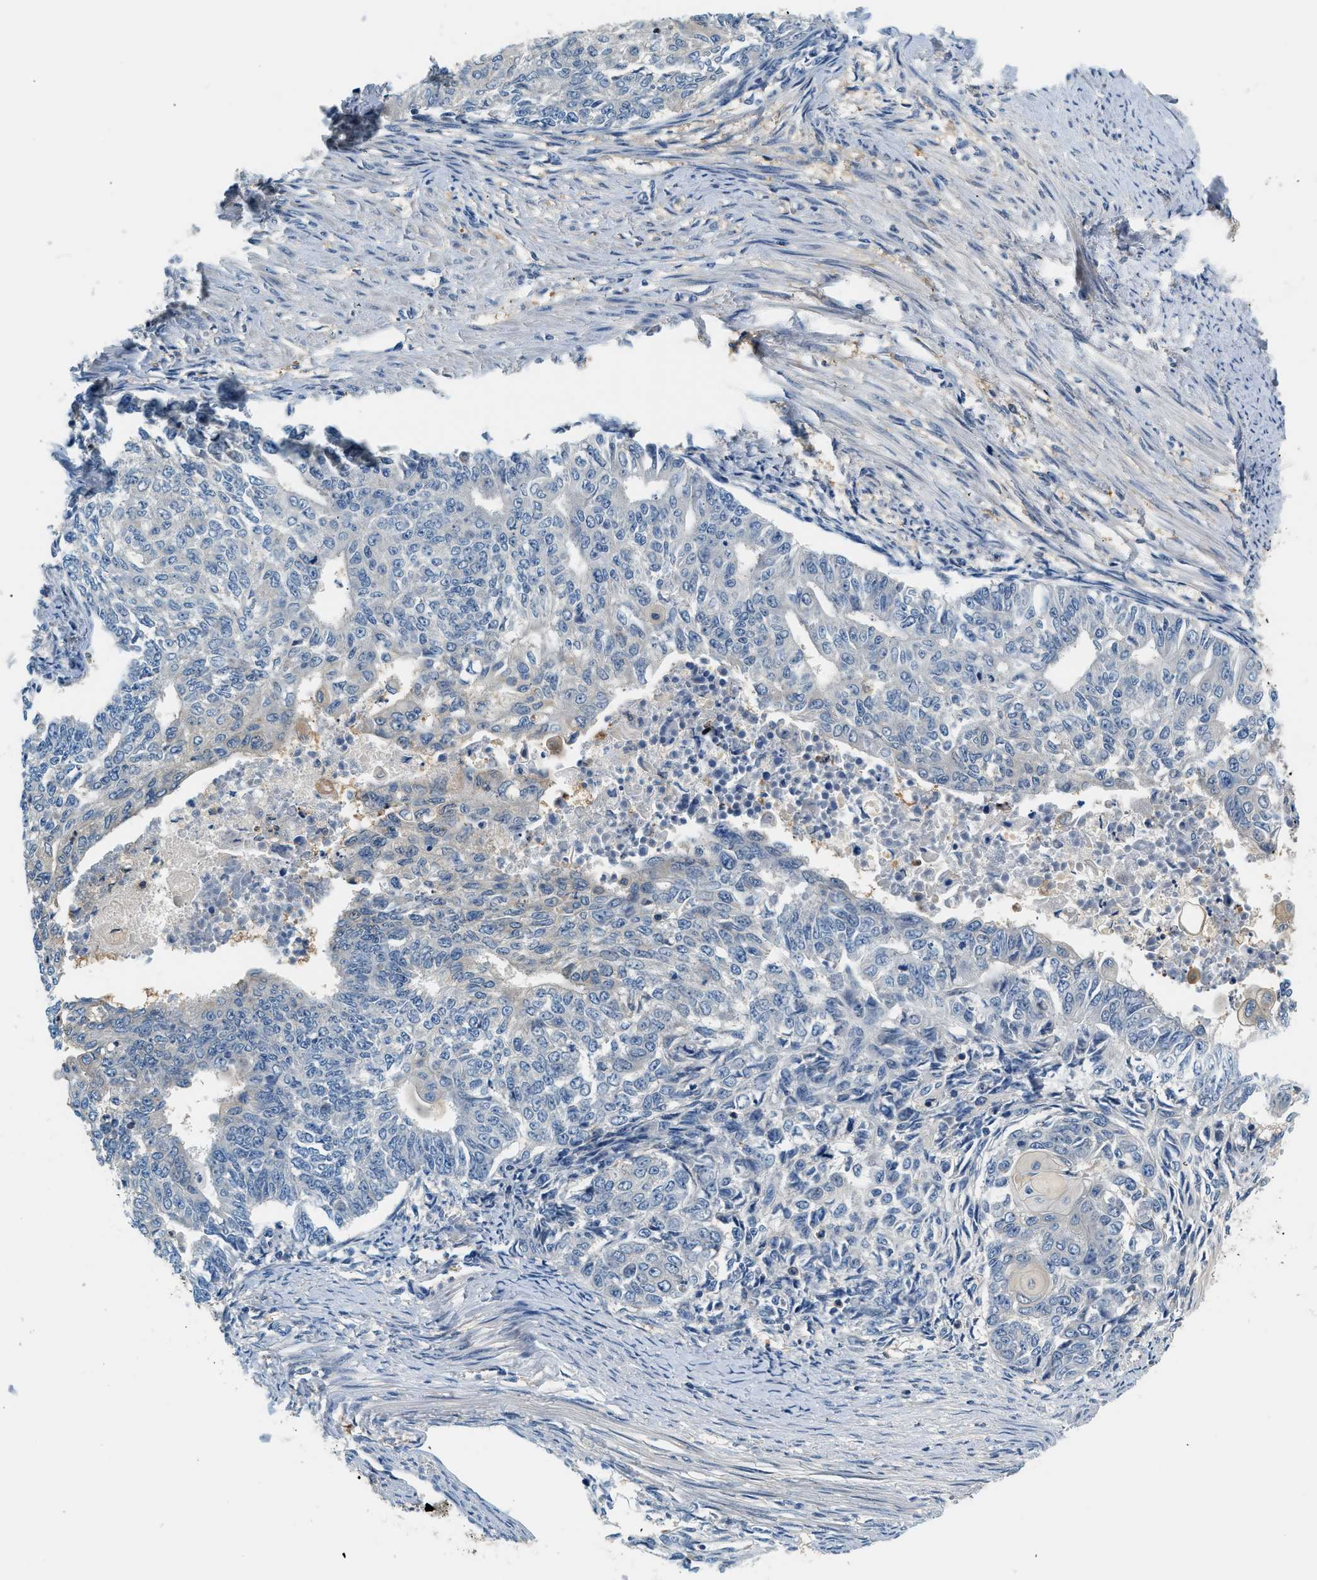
{"staining": {"intensity": "negative", "quantity": "none", "location": "none"}, "tissue": "endometrial cancer", "cell_type": "Tumor cells", "image_type": "cancer", "snomed": [{"axis": "morphology", "description": "Adenocarcinoma, NOS"}, {"axis": "topography", "description": "Endometrium"}], "caption": "Tumor cells show no significant protein expression in endometrial adenocarcinoma.", "gene": "SLC35E1", "patient": {"sex": "female", "age": 32}}